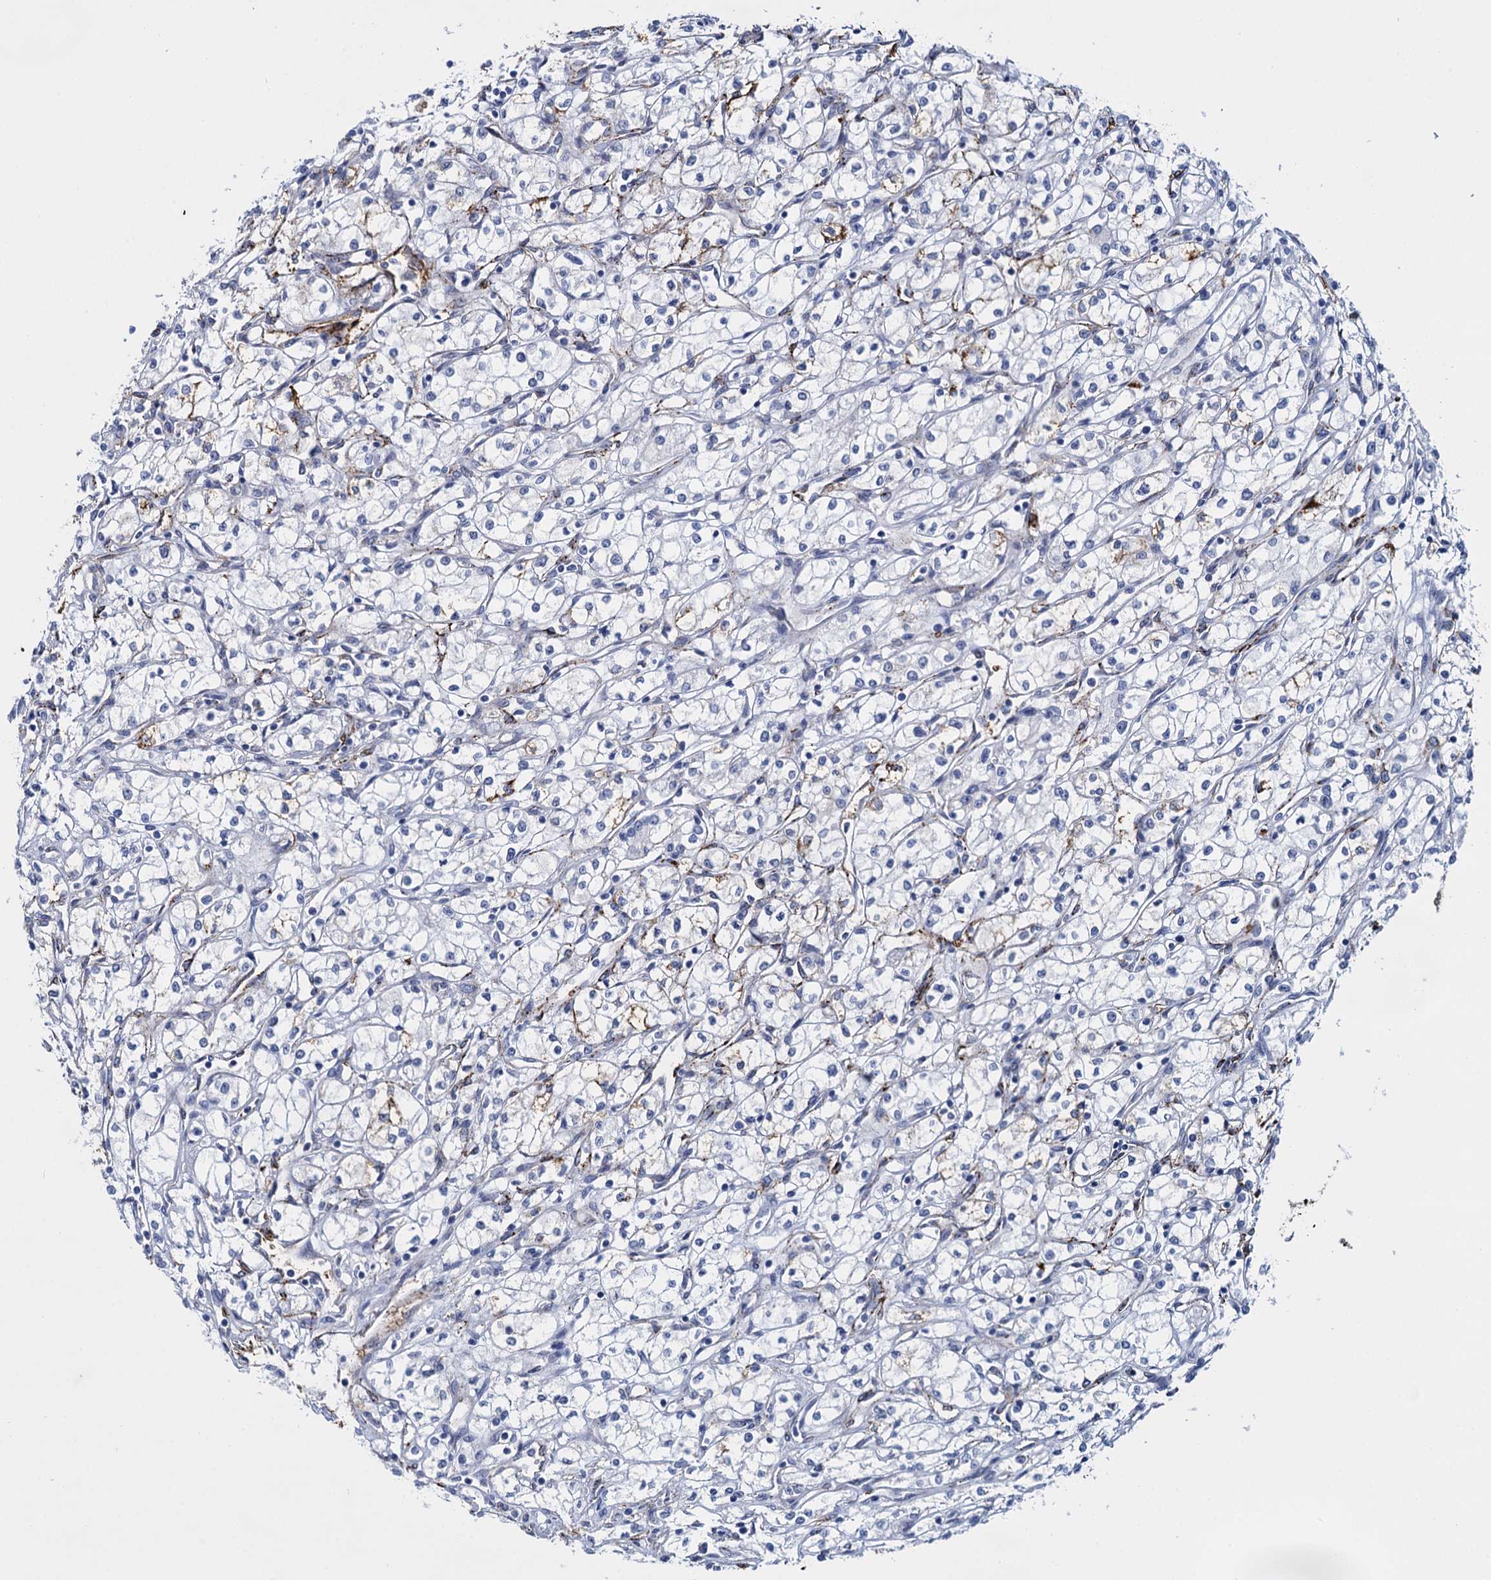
{"staining": {"intensity": "negative", "quantity": "none", "location": "none"}, "tissue": "renal cancer", "cell_type": "Tumor cells", "image_type": "cancer", "snomed": [{"axis": "morphology", "description": "Adenocarcinoma, NOS"}, {"axis": "topography", "description": "Kidney"}], "caption": "Renal cancer was stained to show a protein in brown. There is no significant expression in tumor cells.", "gene": "SNCG", "patient": {"sex": "male", "age": 59}}